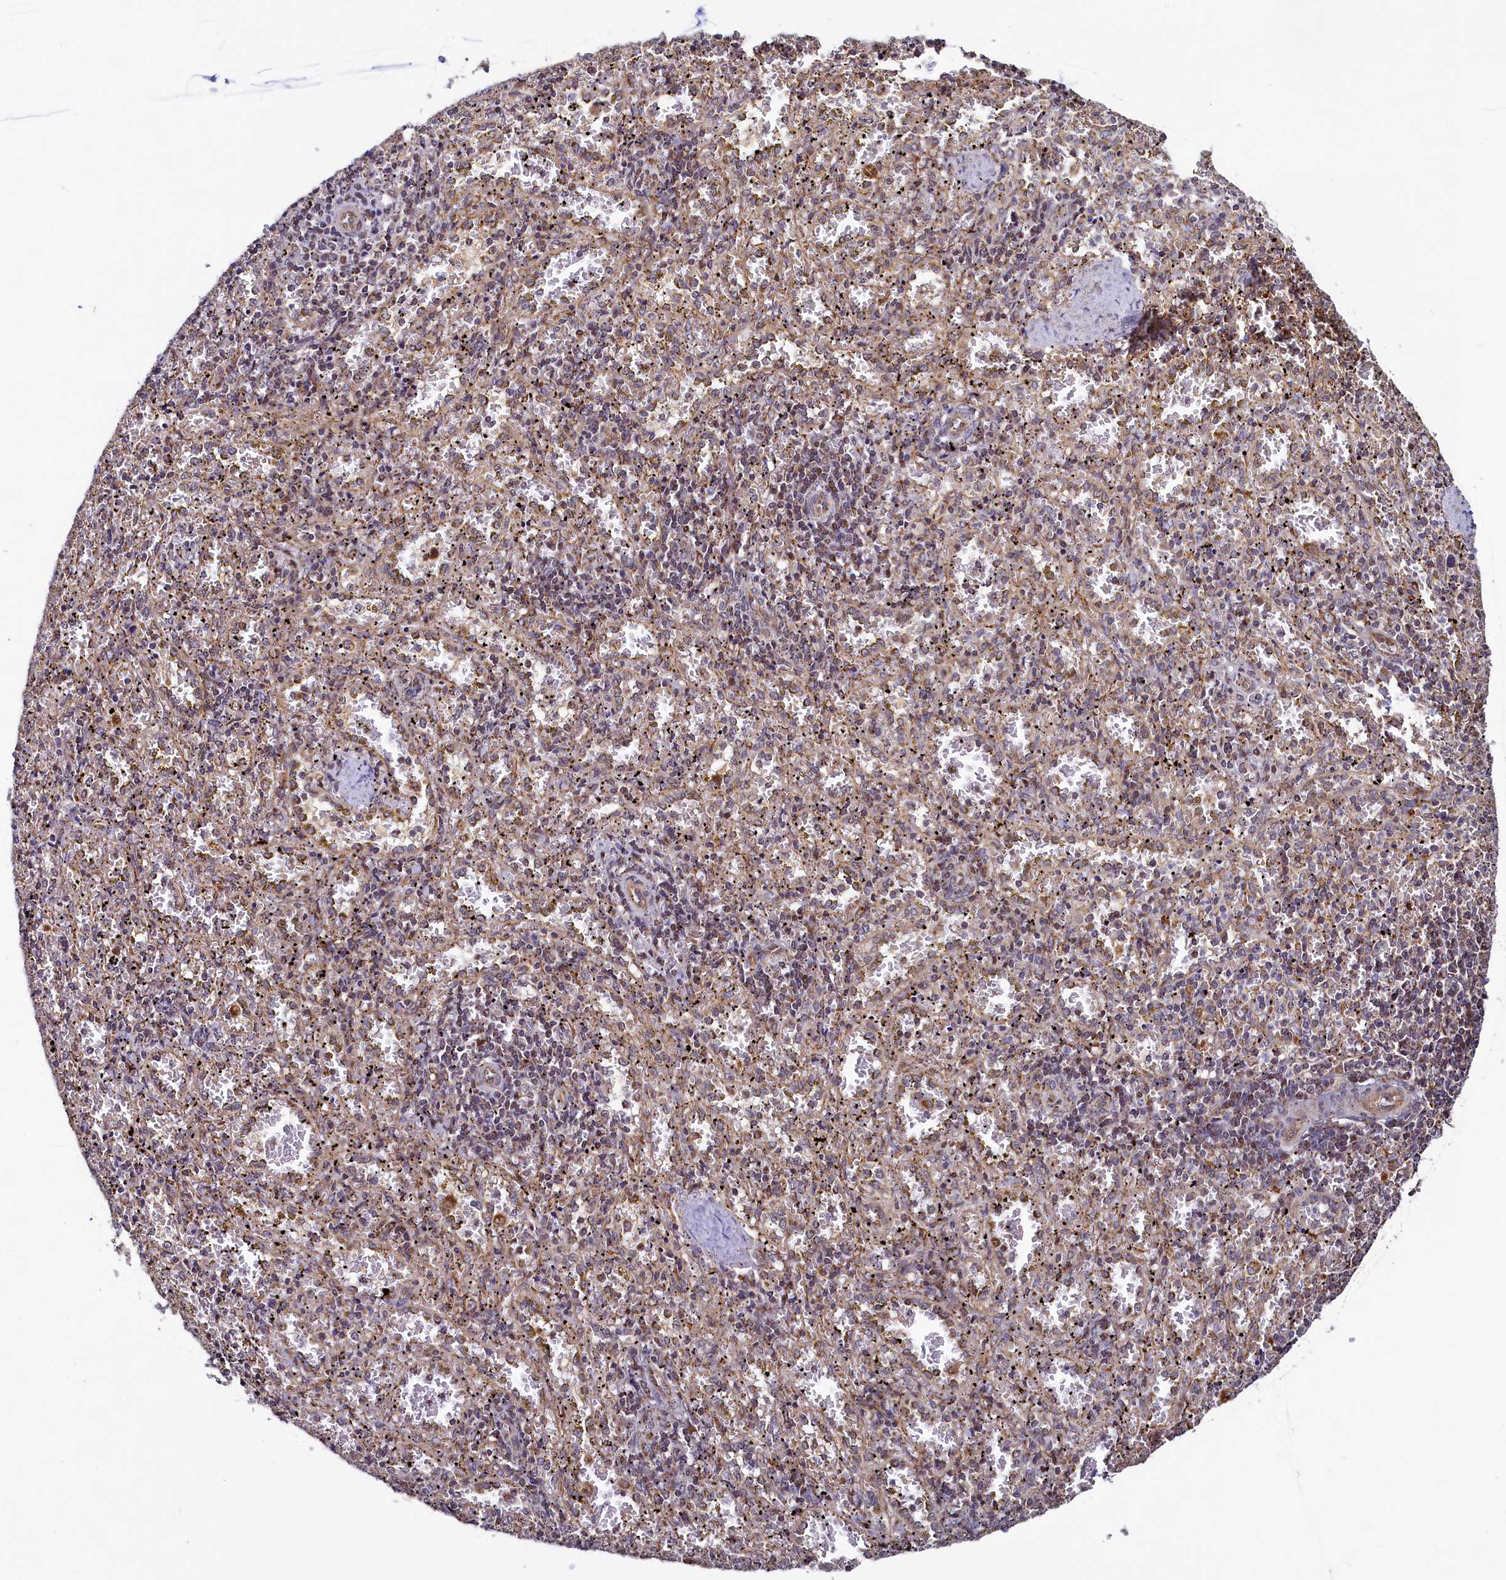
{"staining": {"intensity": "weak", "quantity": "25%-75%", "location": "cytoplasmic/membranous"}, "tissue": "spleen", "cell_type": "Cells in red pulp", "image_type": "normal", "snomed": [{"axis": "morphology", "description": "Normal tissue, NOS"}, {"axis": "topography", "description": "Spleen"}], "caption": "A histopathology image showing weak cytoplasmic/membranous expression in about 25%-75% of cells in red pulp in unremarkable spleen, as visualized by brown immunohistochemical staining.", "gene": "ZNF577", "patient": {"sex": "male", "age": 11}}